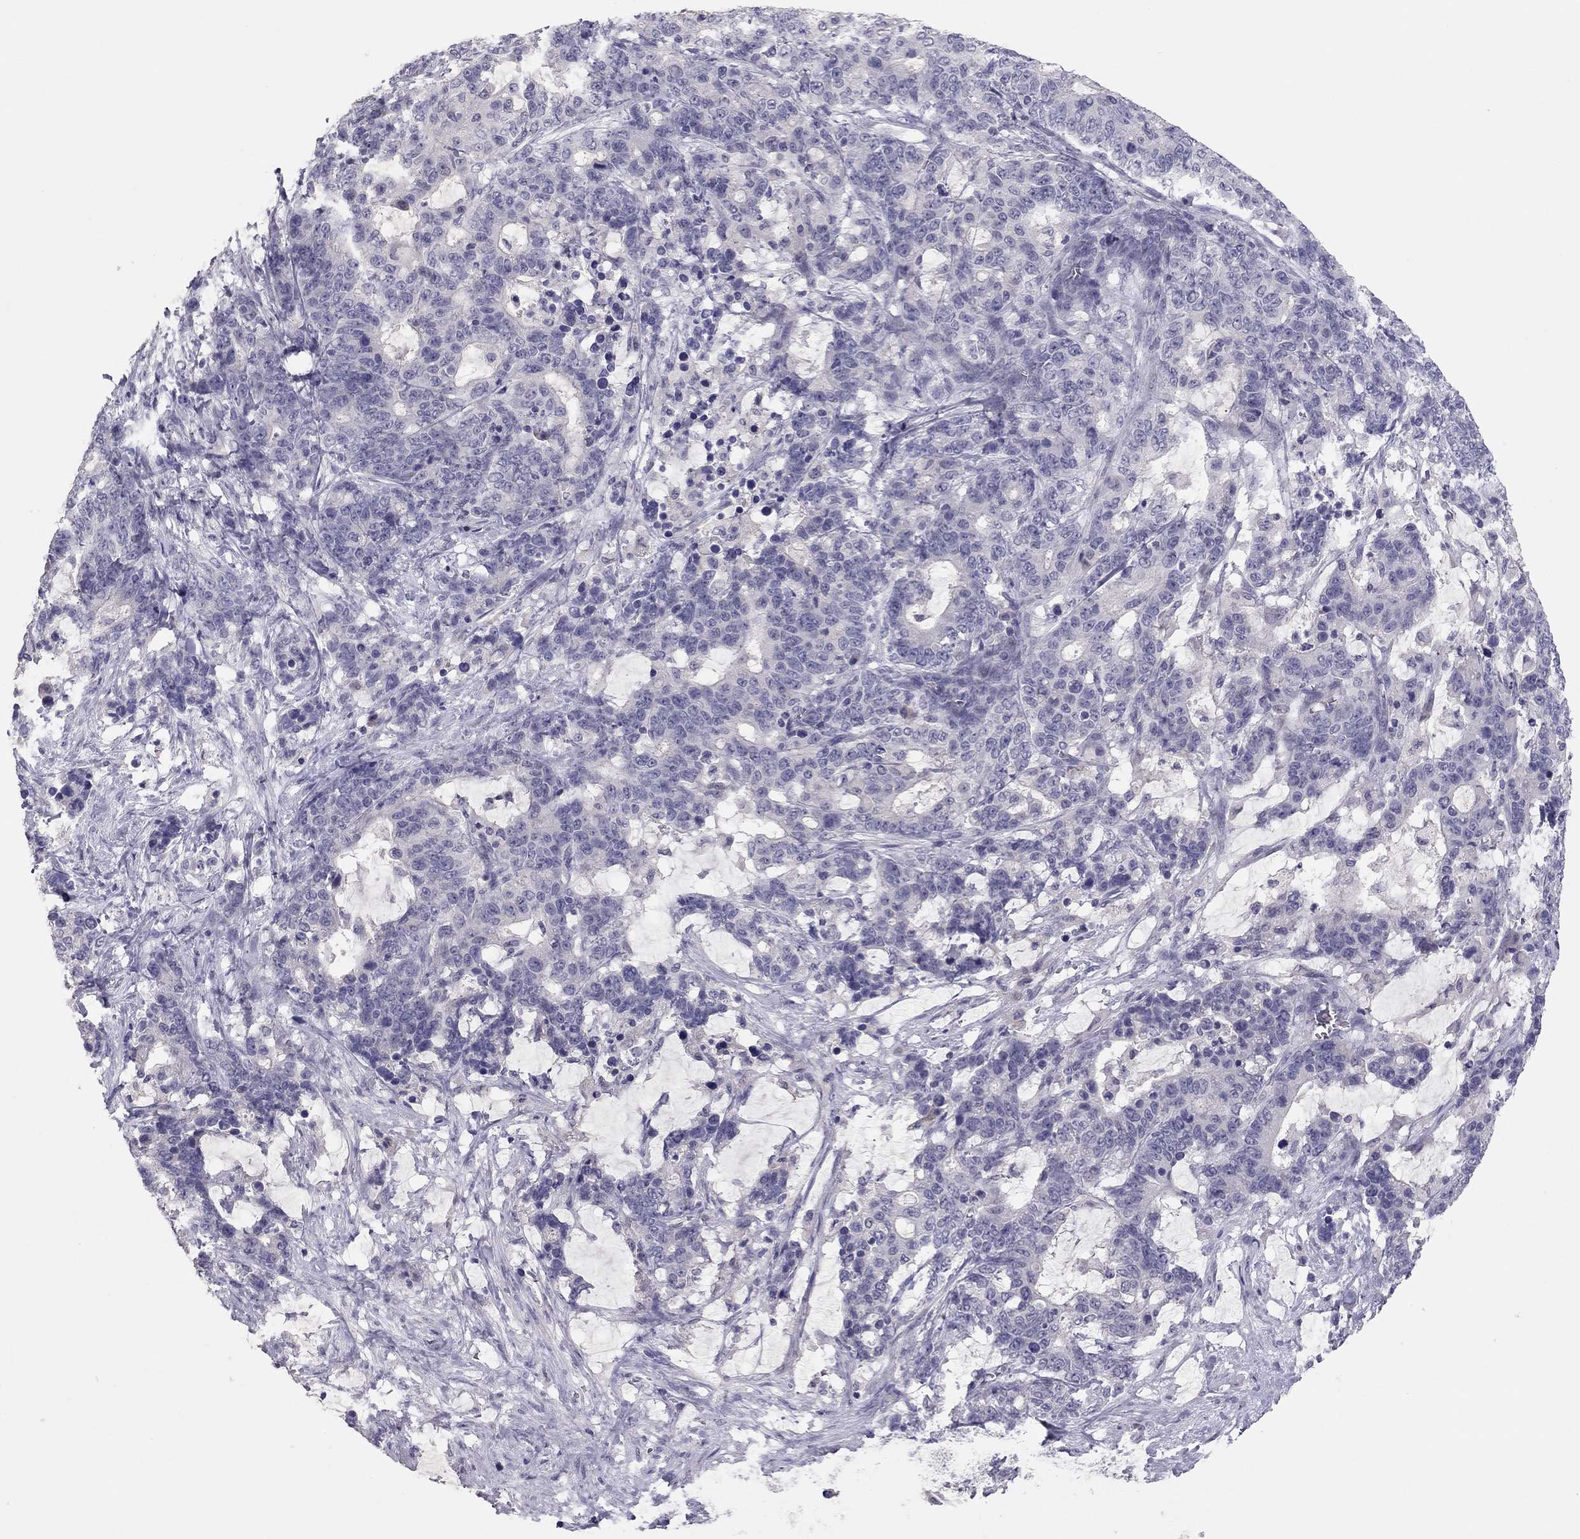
{"staining": {"intensity": "negative", "quantity": "none", "location": "none"}, "tissue": "stomach cancer", "cell_type": "Tumor cells", "image_type": "cancer", "snomed": [{"axis": "morphology", "description": "Normal tissue, NOS"}, {"axis": "morphology", "description": "Adenocarcinoma, NOS"}, {"axis": "topography", "description": "Stomach"}], "caption": "The immunohistochemistry (IHC) micrograph has no significant staining in tumor cells of adenocarcinoma (stomach) tissue.", "gene": "ADORA2A", "patient": {"sex": "female", "age": 64}}